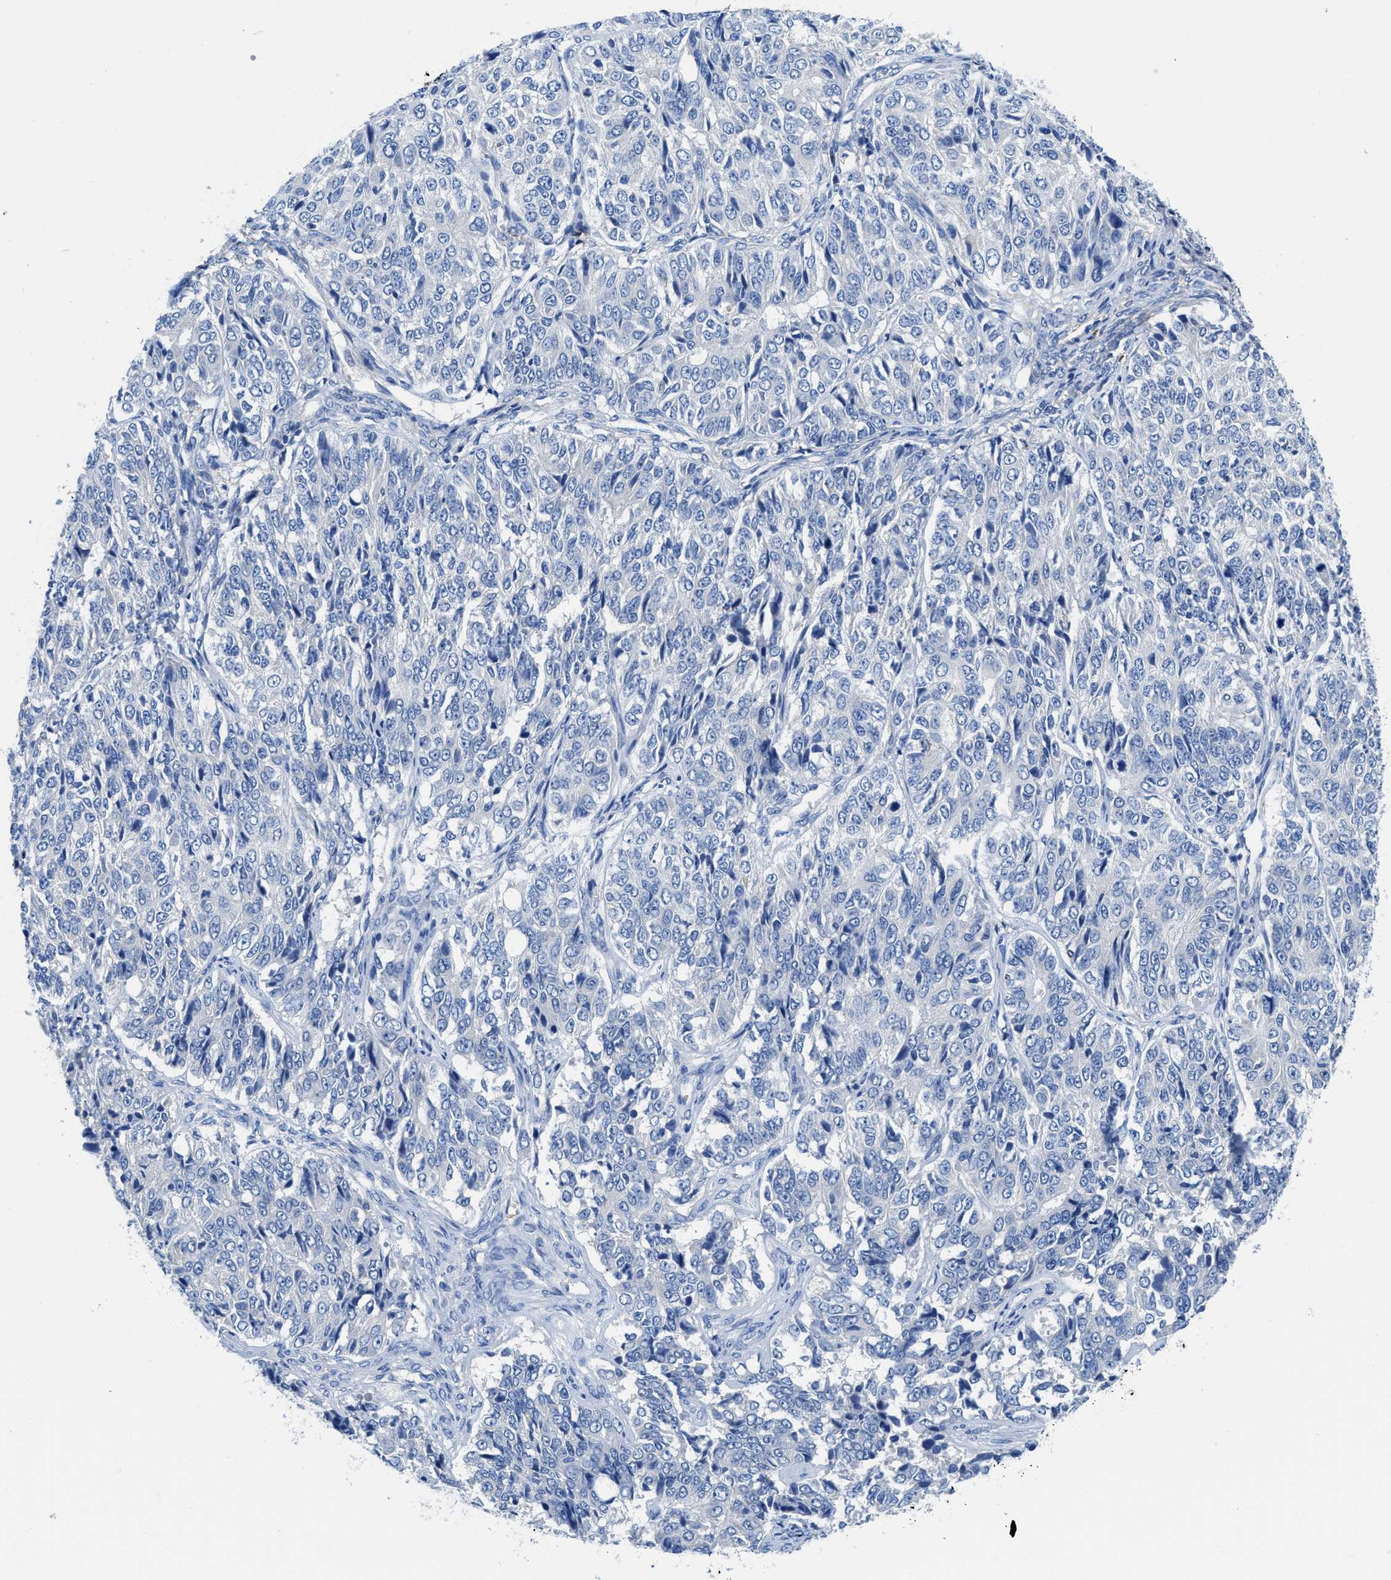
{"staining": {"intensity": "negative", "quantity": "none", "location": "none"}, "tissue": "ovarian cancer", "cell_type": "Tumor cells", "image_type": "cancer", "snomed": [{"axis": "morphology", "description": "Carcinoma, endometroid"}, {"axis": "topography", "description": "Ovary"}], "caption": "Human endometroid carcinoma (ovarian) stained for a protein using immunohistochemistry (IHC) demonstrates no positivity in tumor cells.", "gene": "NEB", "patient": {"sex": "female", "age": 51}}